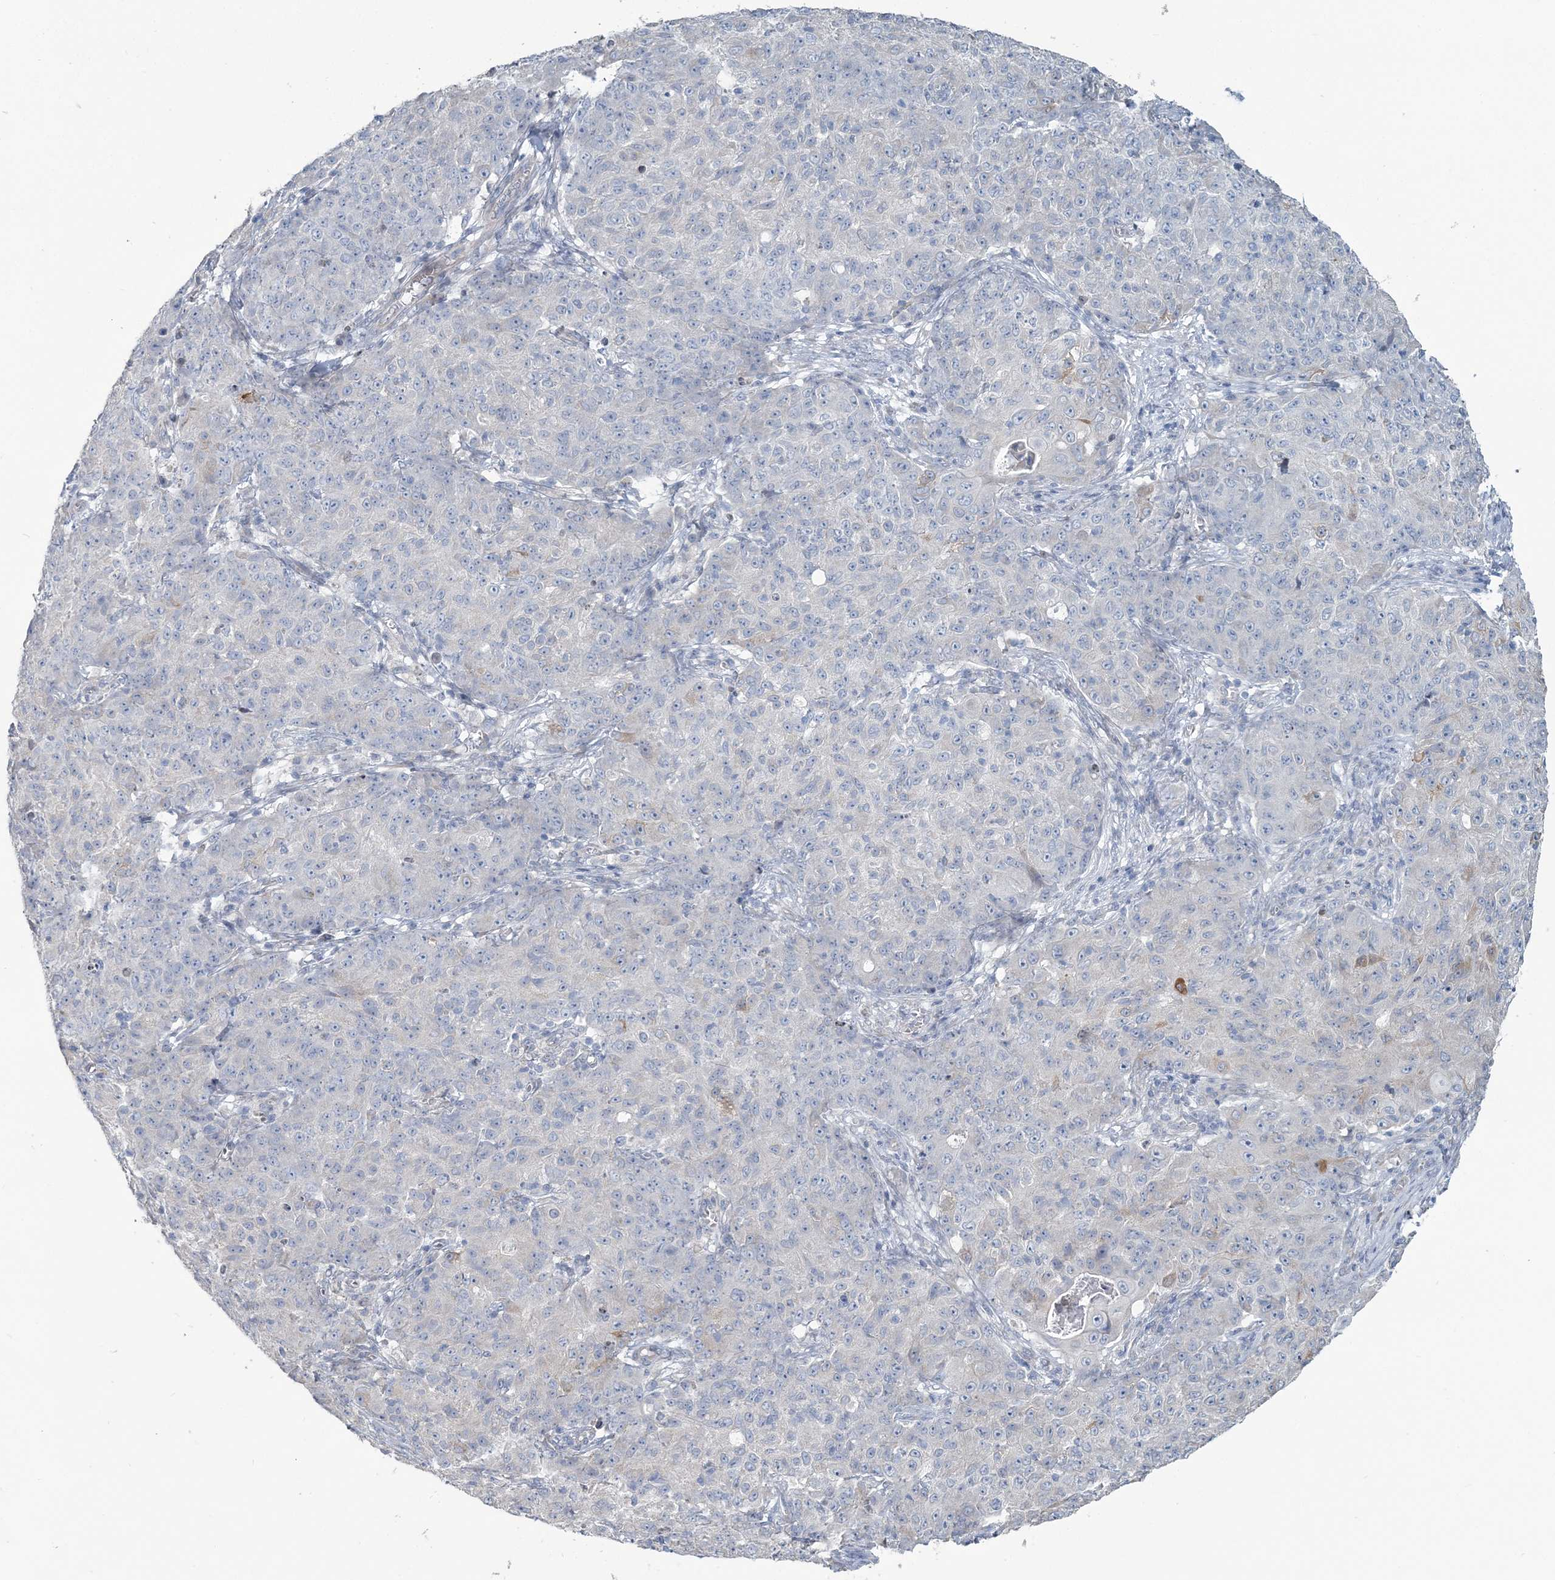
{"staining": {"intensity": "negative", "quantity": "none", "location": "none"}, "tissue": "ovarian cancer", "cell_type": "Tumor cells", "image_type": "cancer", "snomed": [{"axis": "morphology", "description": "Carcinoma, endometroid"}, {"axis": "topography", "description": "Ovary"}], "caption": "The histopathology image shows no significant positivity in tumor cells of endometroid carcinoma (ovarian).", "gene": "CMBL", "patient": {"sex": "female", "age": 42}}